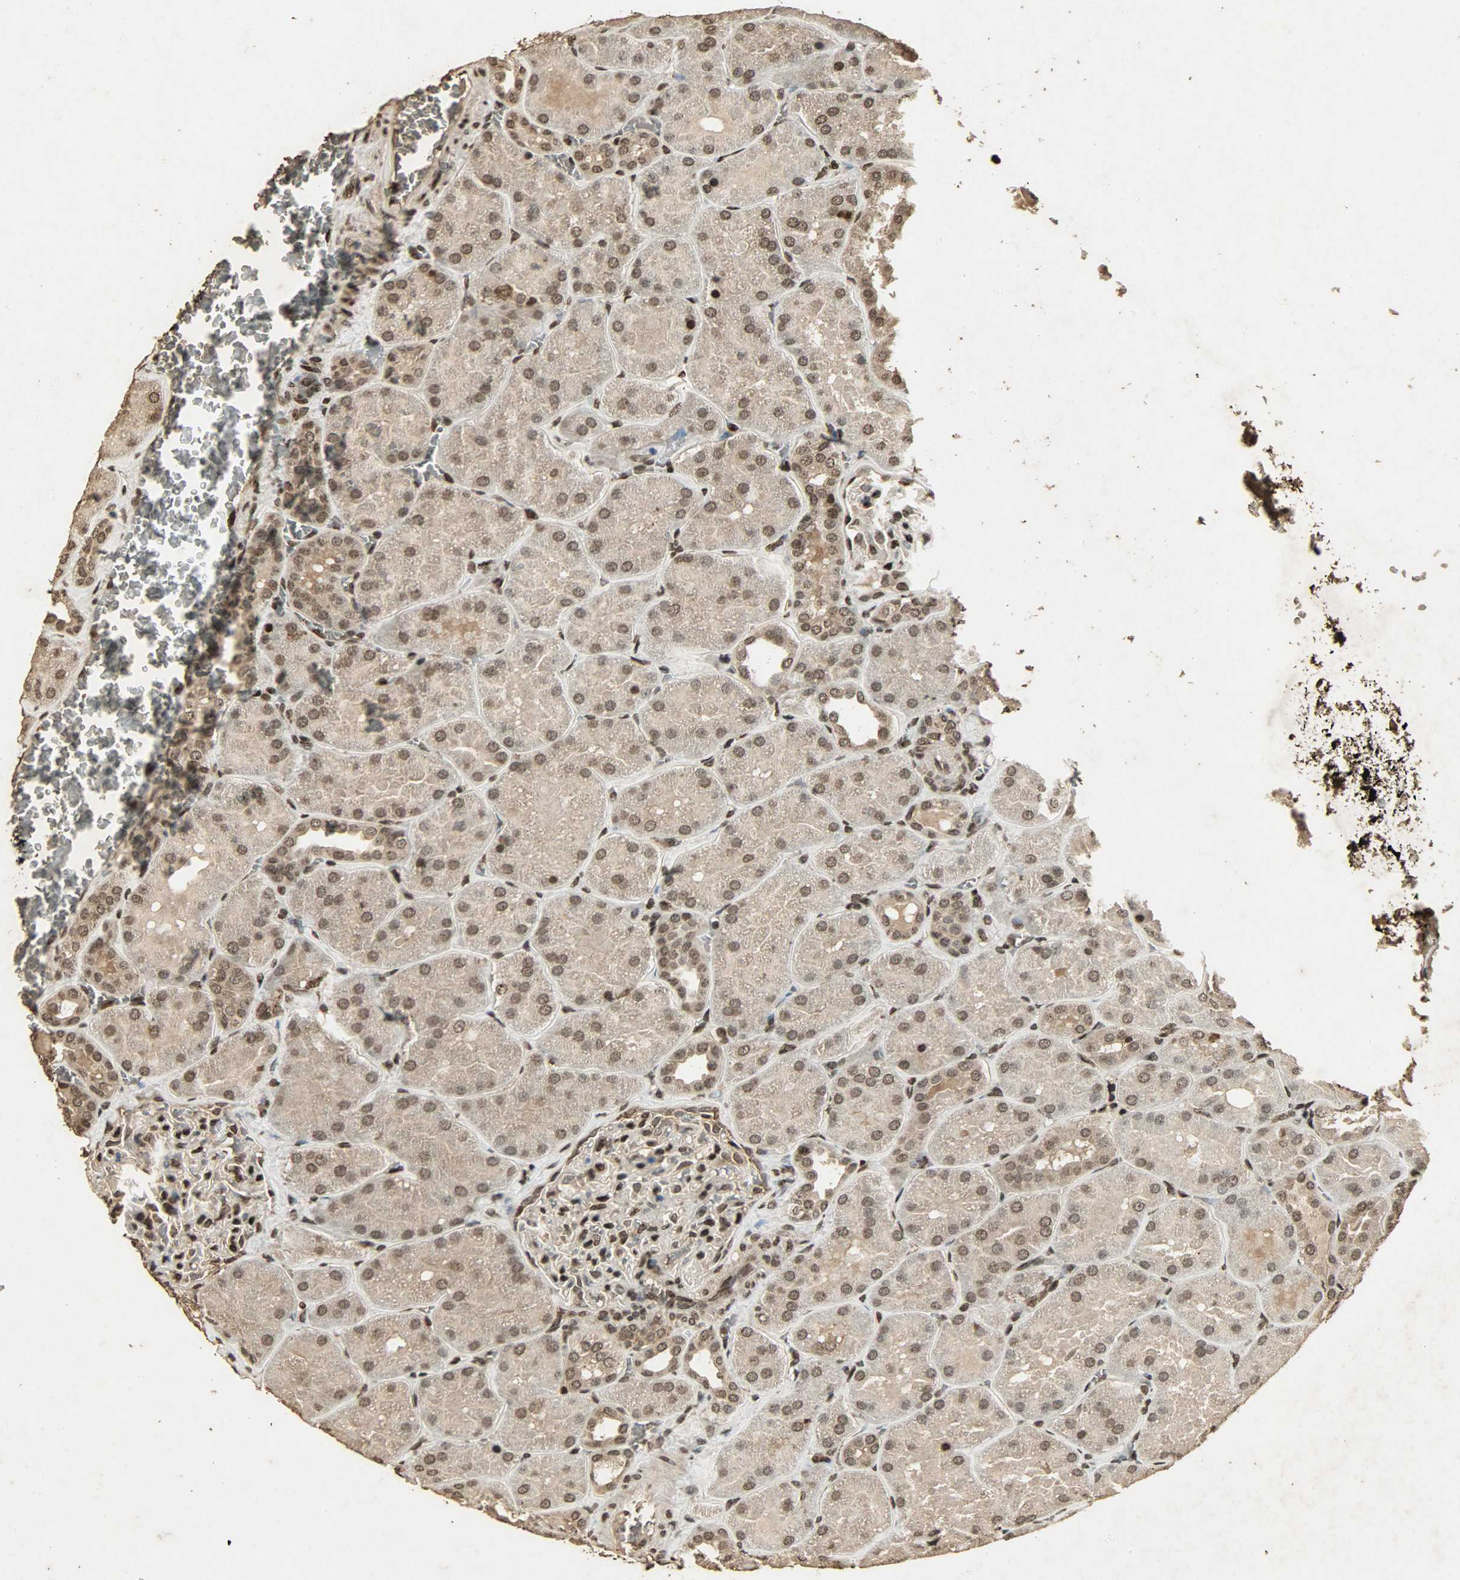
{"staining": {"intensity": "strong", "quantity": "25%-75%", "location": "cytoplasmic/membranous,nuclear"}, "tissue": "kidney", "cell_type": "Cells in glomeruli", "image_type": "normal", "snomed": [{"axis": "morphology", "description": "Normal tissue, NOS"}, {"axis": "topography", "description": "Kidney"}], "caption": "This photomicrograph exhibits immunohistochemistry staining of normal human kidney, with high strong cytoplasmic/membranous,nuclear expression in about 25%-75% of cells in glomeruli.", "gene": "PPP3R1", "patient": {"sex": "male", "age": 28}}